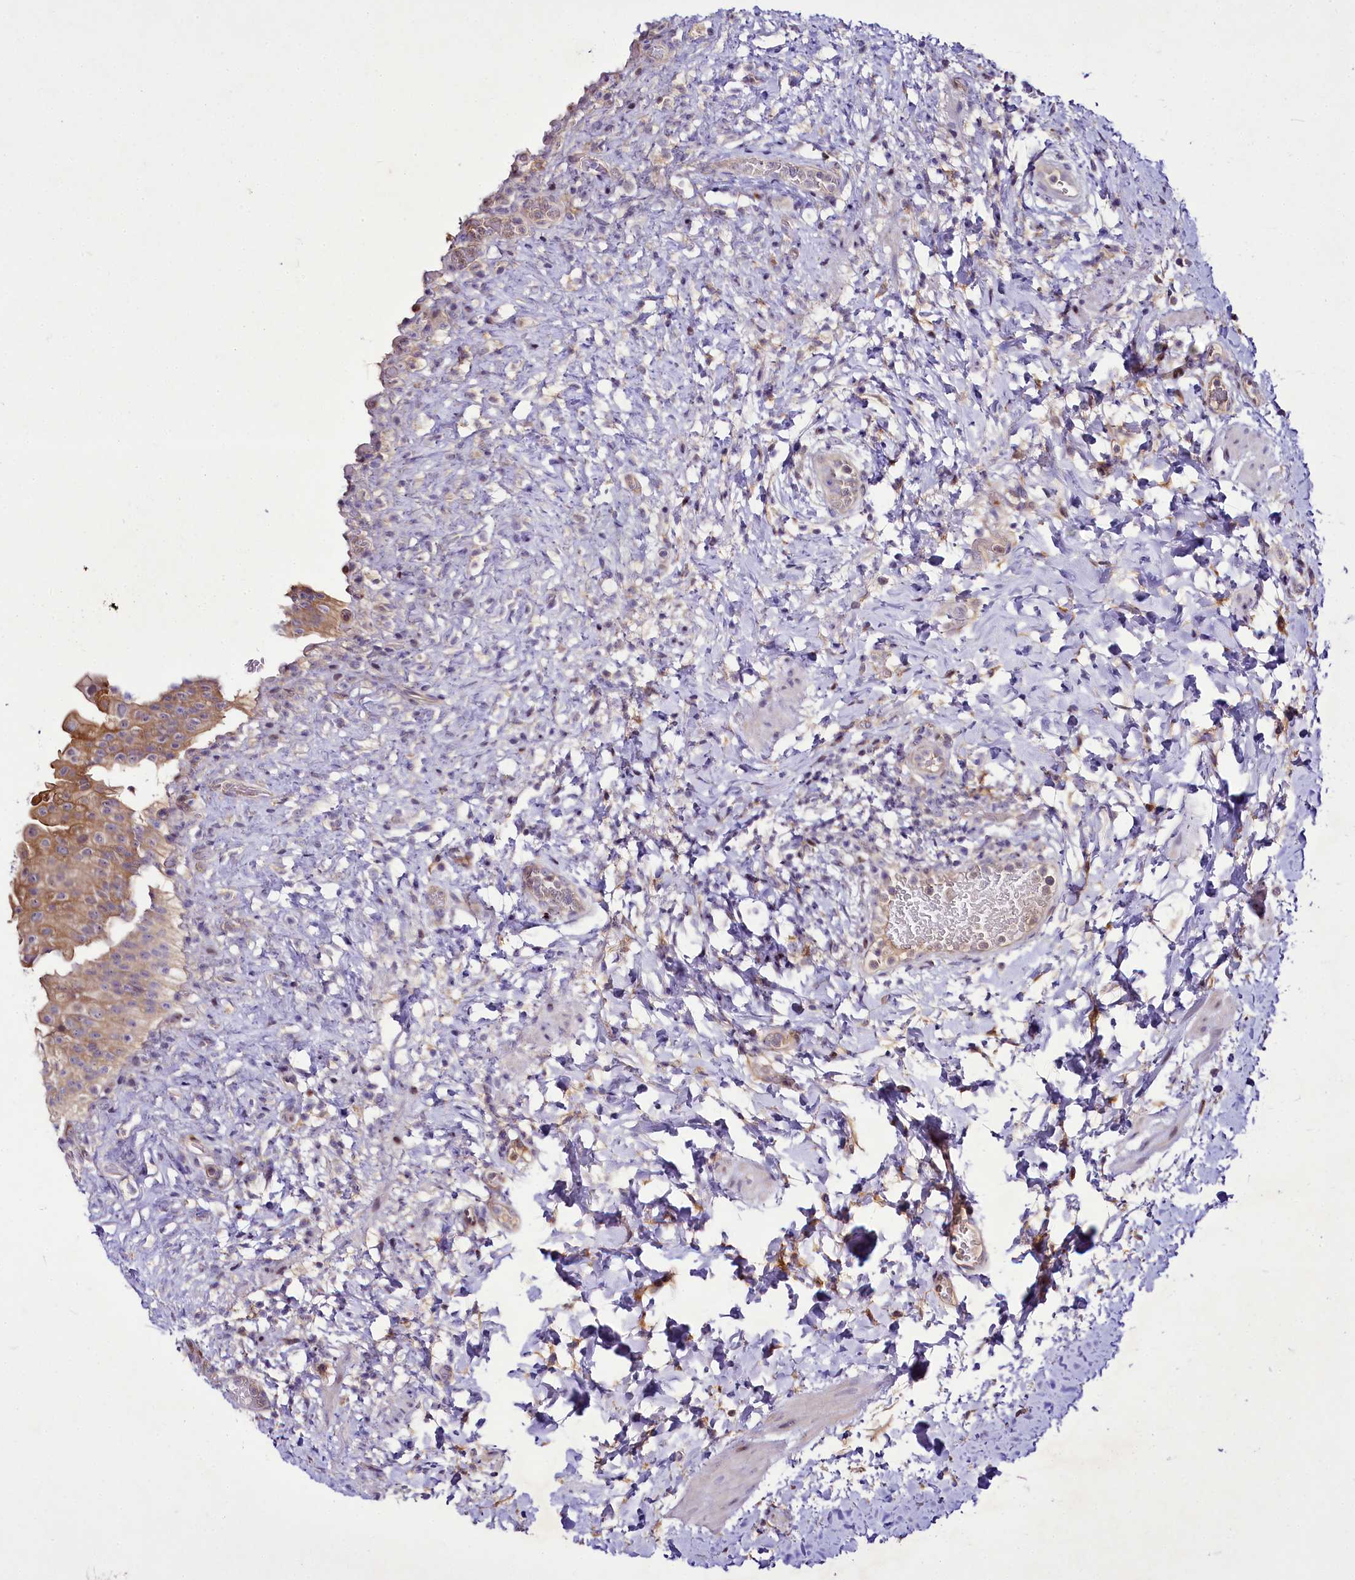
{"staining": {"intensity": "moderate", "quantity": "25%-75%", "location": "cytoplasmic/membranous"}, "tissue": "urinary bladder", "cell_type": "Urothelial cells", "image_type": "normal", "snomed": [{"axis": "morphology", "description": "Normal tissue, NOS"}, {"axis": "topography", "description": "Urinary bladder"}], "caption": "Immunohistochemical staining of benign human urinary bladder displays medium levels of moderate cytoplasmic/membranous expression in about 25%-75% of urothelial cells.", "gene": "ZC3H12C", "patient": {"sex": "female", "age": 27}}